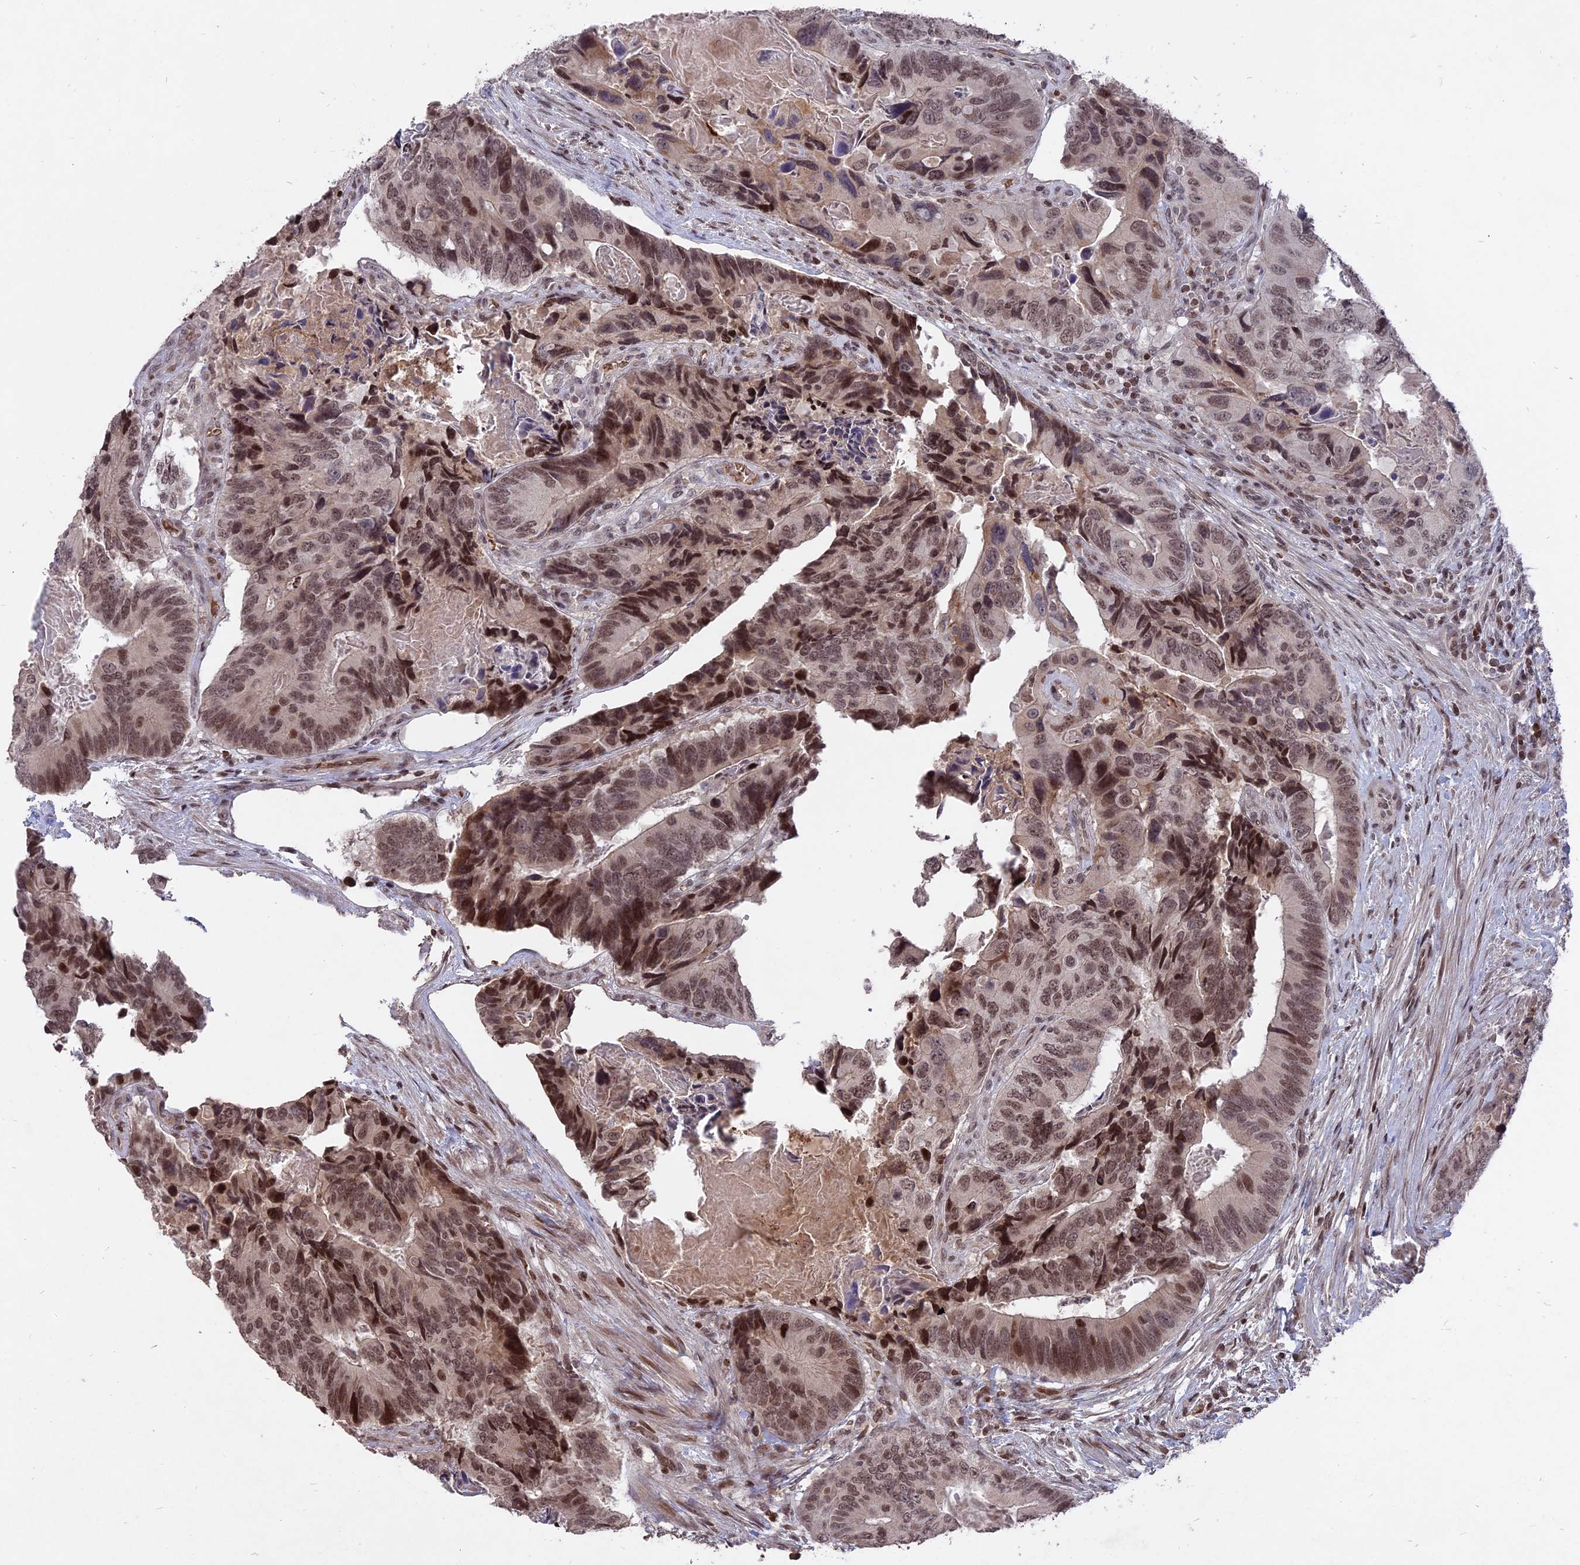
{"staining": {"intensity": "moderate", "quantity": ">75%", "location": "nuclear"}, "tissue": "colorectal cancer", "cell_type": "Tumor cells", "image_type": "cancer", "snomed": [{"axis": "morphology", "description": "Adenocarcinoma, NOS"}, {"axis": "topography", "description": "Colon"}], "caption": "The histopathology image displays a brown stain indicating the presence of a protein in the nuclear of tumor cells in colorectal adenocarcinoma.", "gene": "NR1H3", "patient": {"sex": "male", "age": 84}}